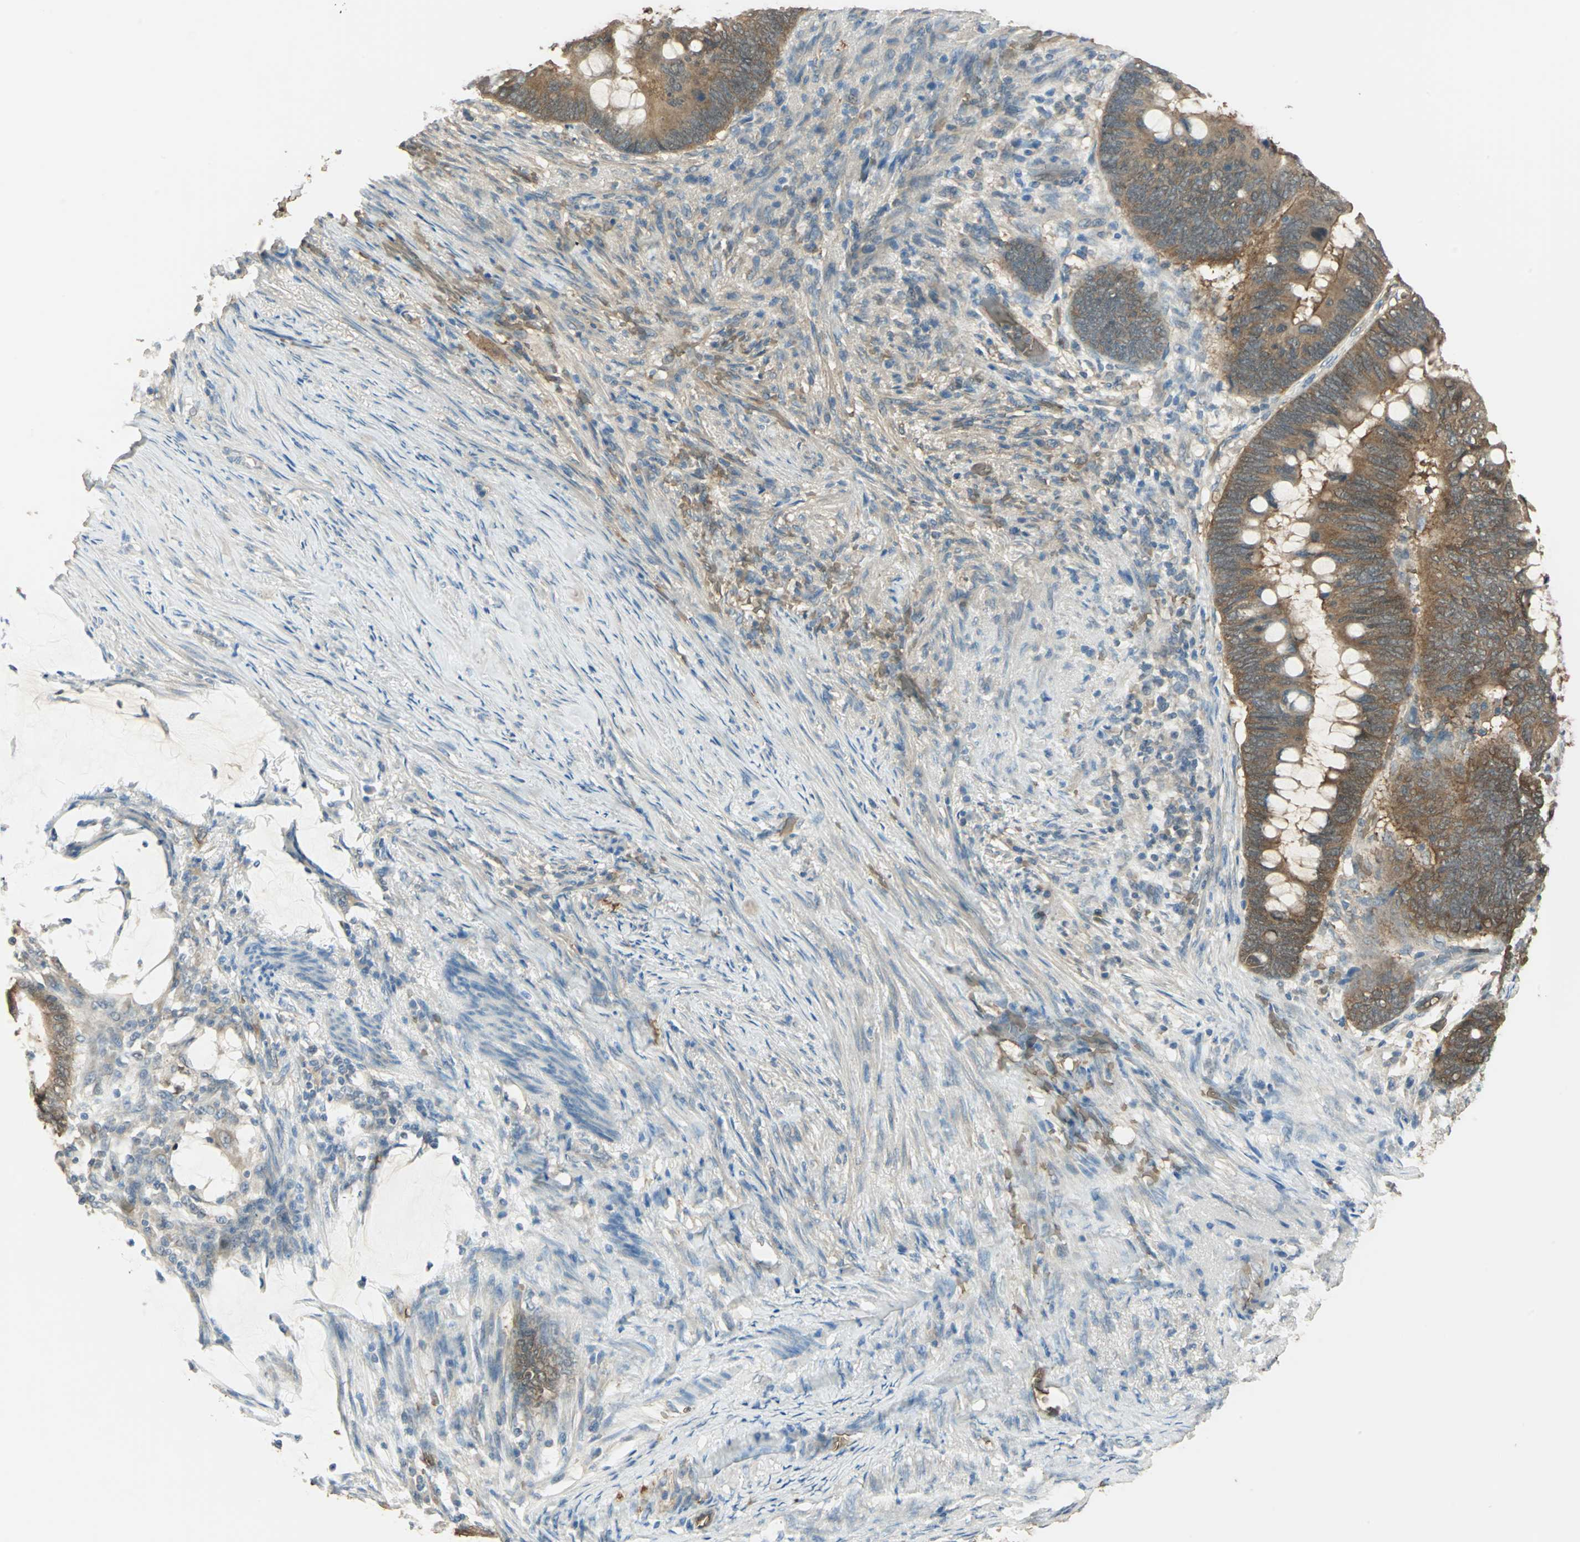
{"staining": {"intensity": "moderate", "quantity": ">75%", "location": "cytoplasmic/membranous,nuclear"}, "tissue": "colorectal cancer", "cell_type": "Tumor cells", "image_type": "cancer", "snomed": [{"axis": "morphology", "description": "Normal tissue, NOS"}, {"axis": "morphology", "description": "Adenocarcinoma, NOS"}, {"axis": "topography", "description": "Rectum"}, {"axis": "topography", "description": "Peripheral nerve tissue"}], "caption": "Immunohistochemical staining of human colorectal cancer (adenocarcinoma) displays medium levels of moderate cytoplasmic/membranous and nuclear expression in about >75% of tumor cells.", "gene": "DDAH1", "patient": {"sex": "male", "age": 92}}